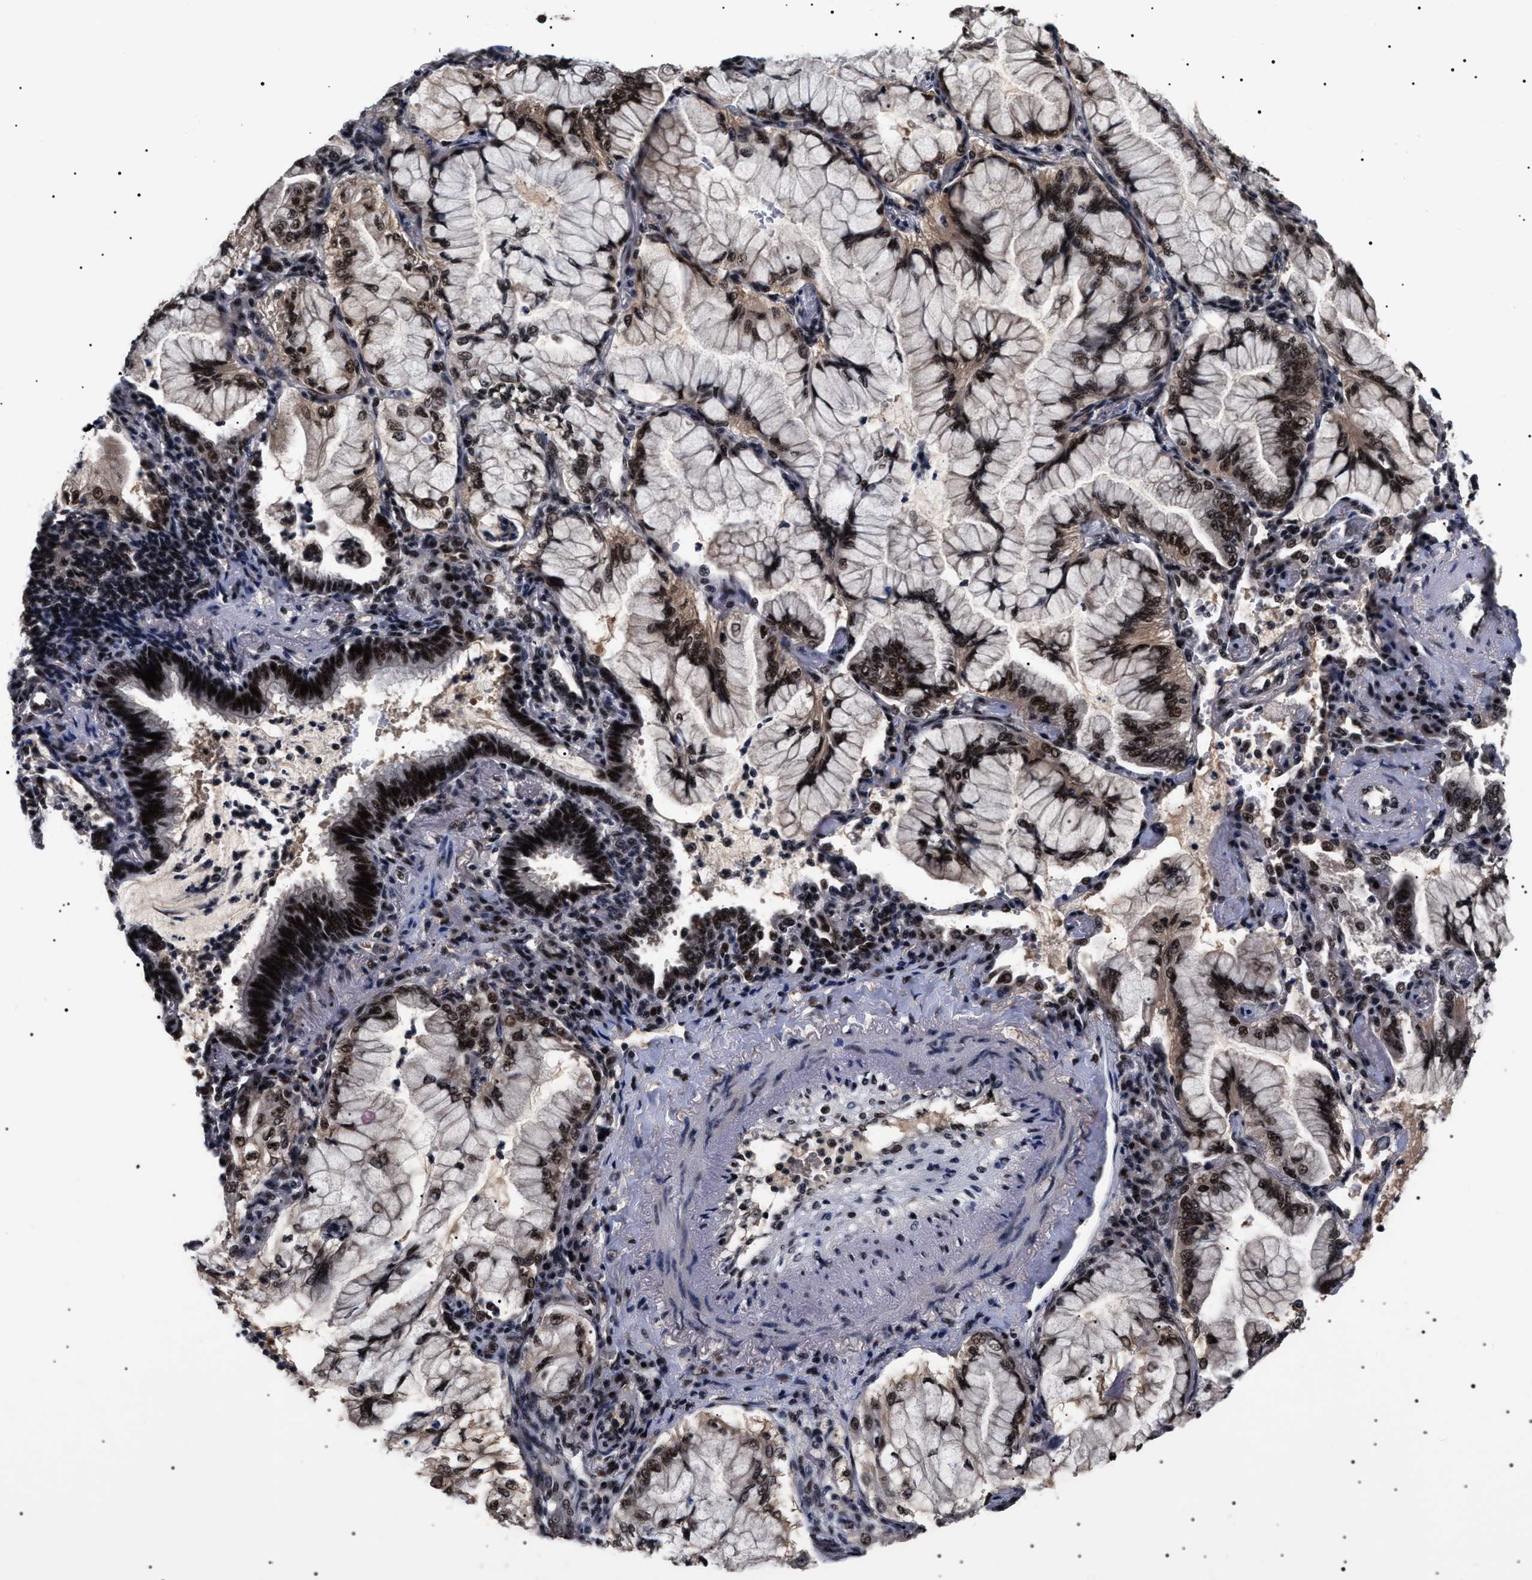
{"staining": {"intensity": "strong", "quantity": ">75%", "location": "nuclear"}, "tissue": "lung cancer", "cell_type": "Tumor cells", "image_type": "cancer", "snomed": [{"axis": "morphology", "description": "Adenocarcinoma, NOS"}, {"axis": "topography", "description": "Lung"}], "caption": "Adenocarcinoma (lung) tissue displays strong nuclear expression in about >75% of tumor cells Immunohistochemistry (ihc) stains the protein in brown and the nuclei are stained blue.", "gene": "CAAP1", "patient": {"sex": "female", "age": 70}}